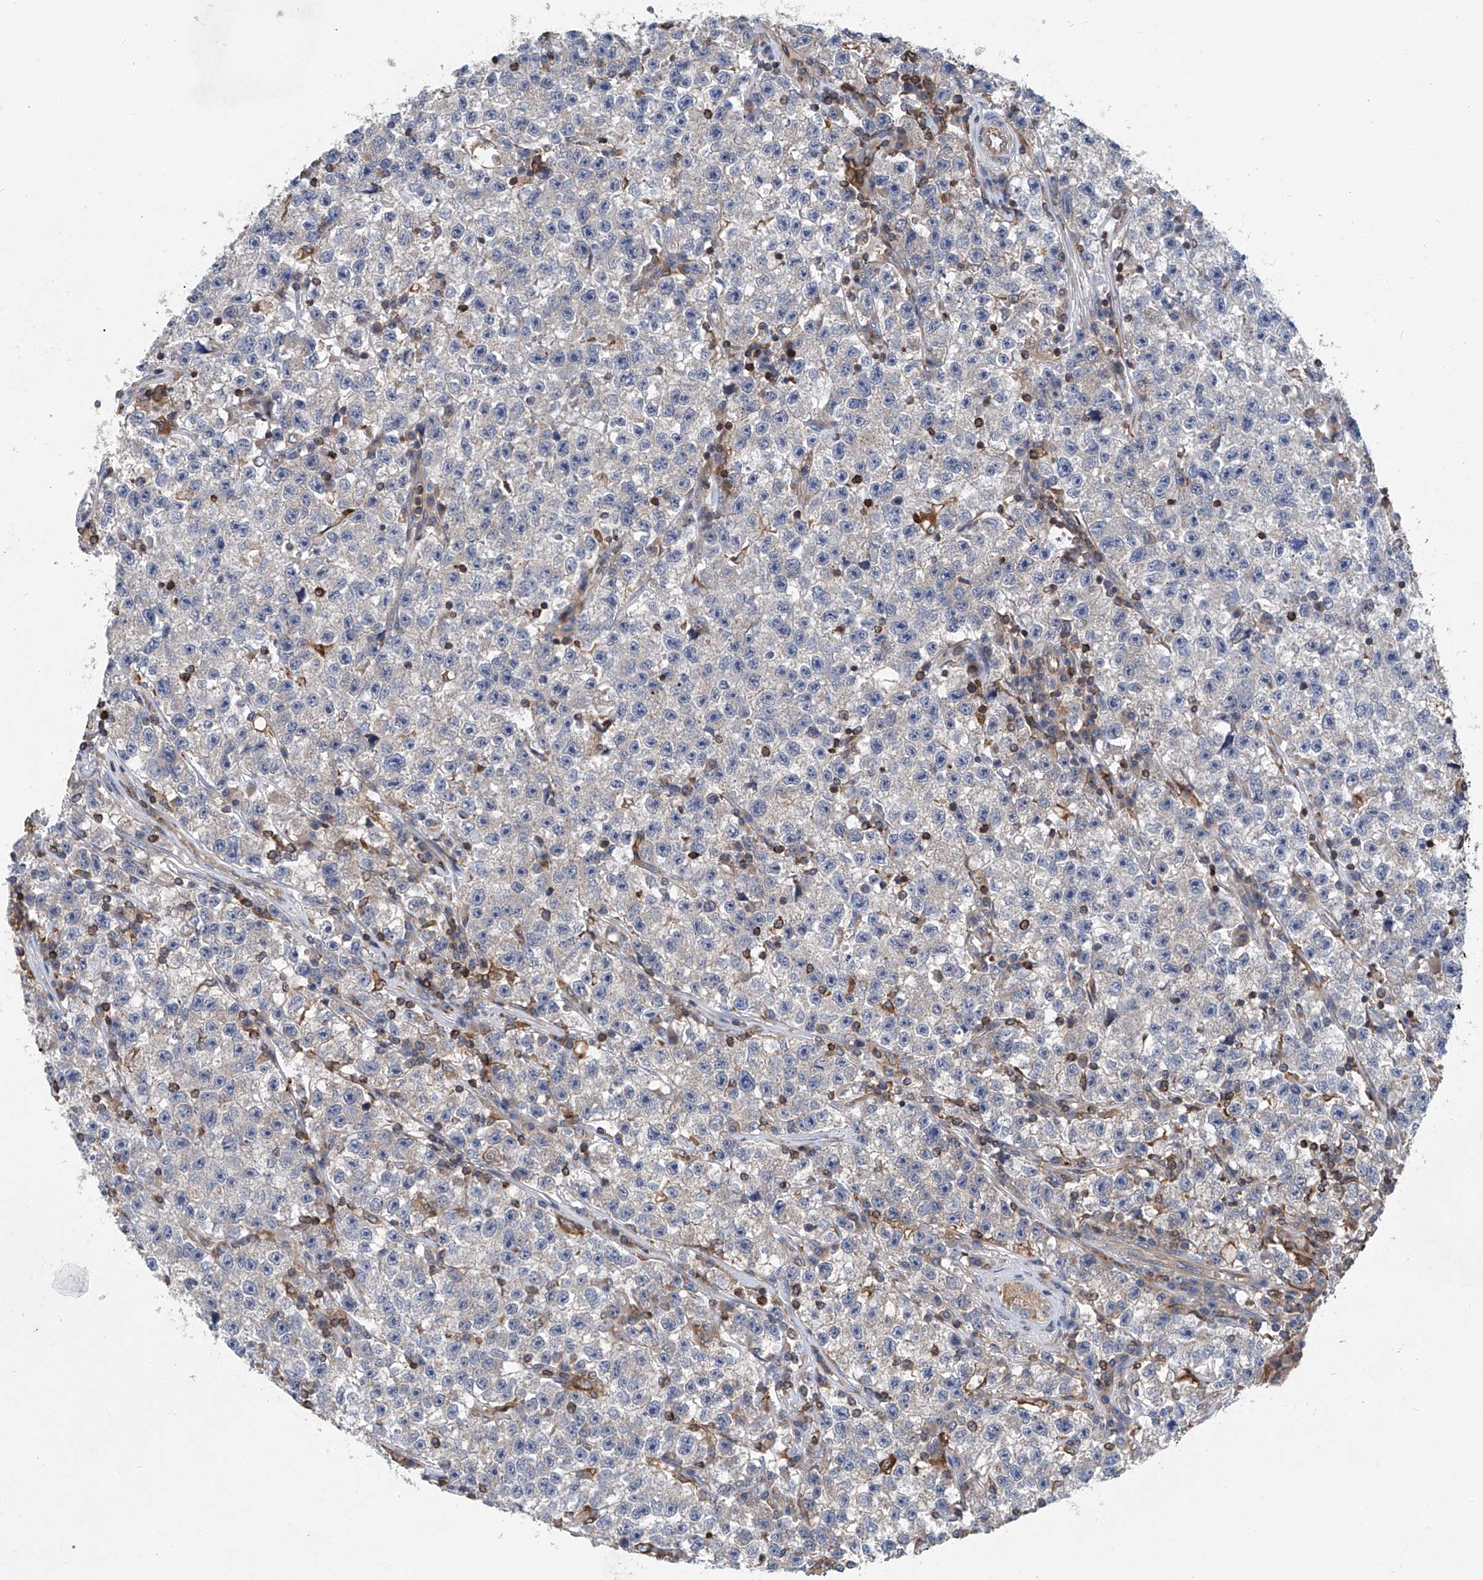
{"staining": {"intensity": "negative", "quantity": "none", "location": "none"}, "tissue": "testis cancer", "cell_type": "Tumor cells", "image_type": "cancer", "snomed": [{"axis": "morphology", "description": "Seminoma, NOS"}, {"axis": "topography", "description": "Testis"}], "caption": "Immunohistochemistry (IHC) photomicrograph of human testis cancer (seminoma) stained for a protein (brown), which reveals no staining in tumor cells. Nuclei are stained in blue.", "gene": "TRIM38", "patient": {"sex": "male", "age": 22}}